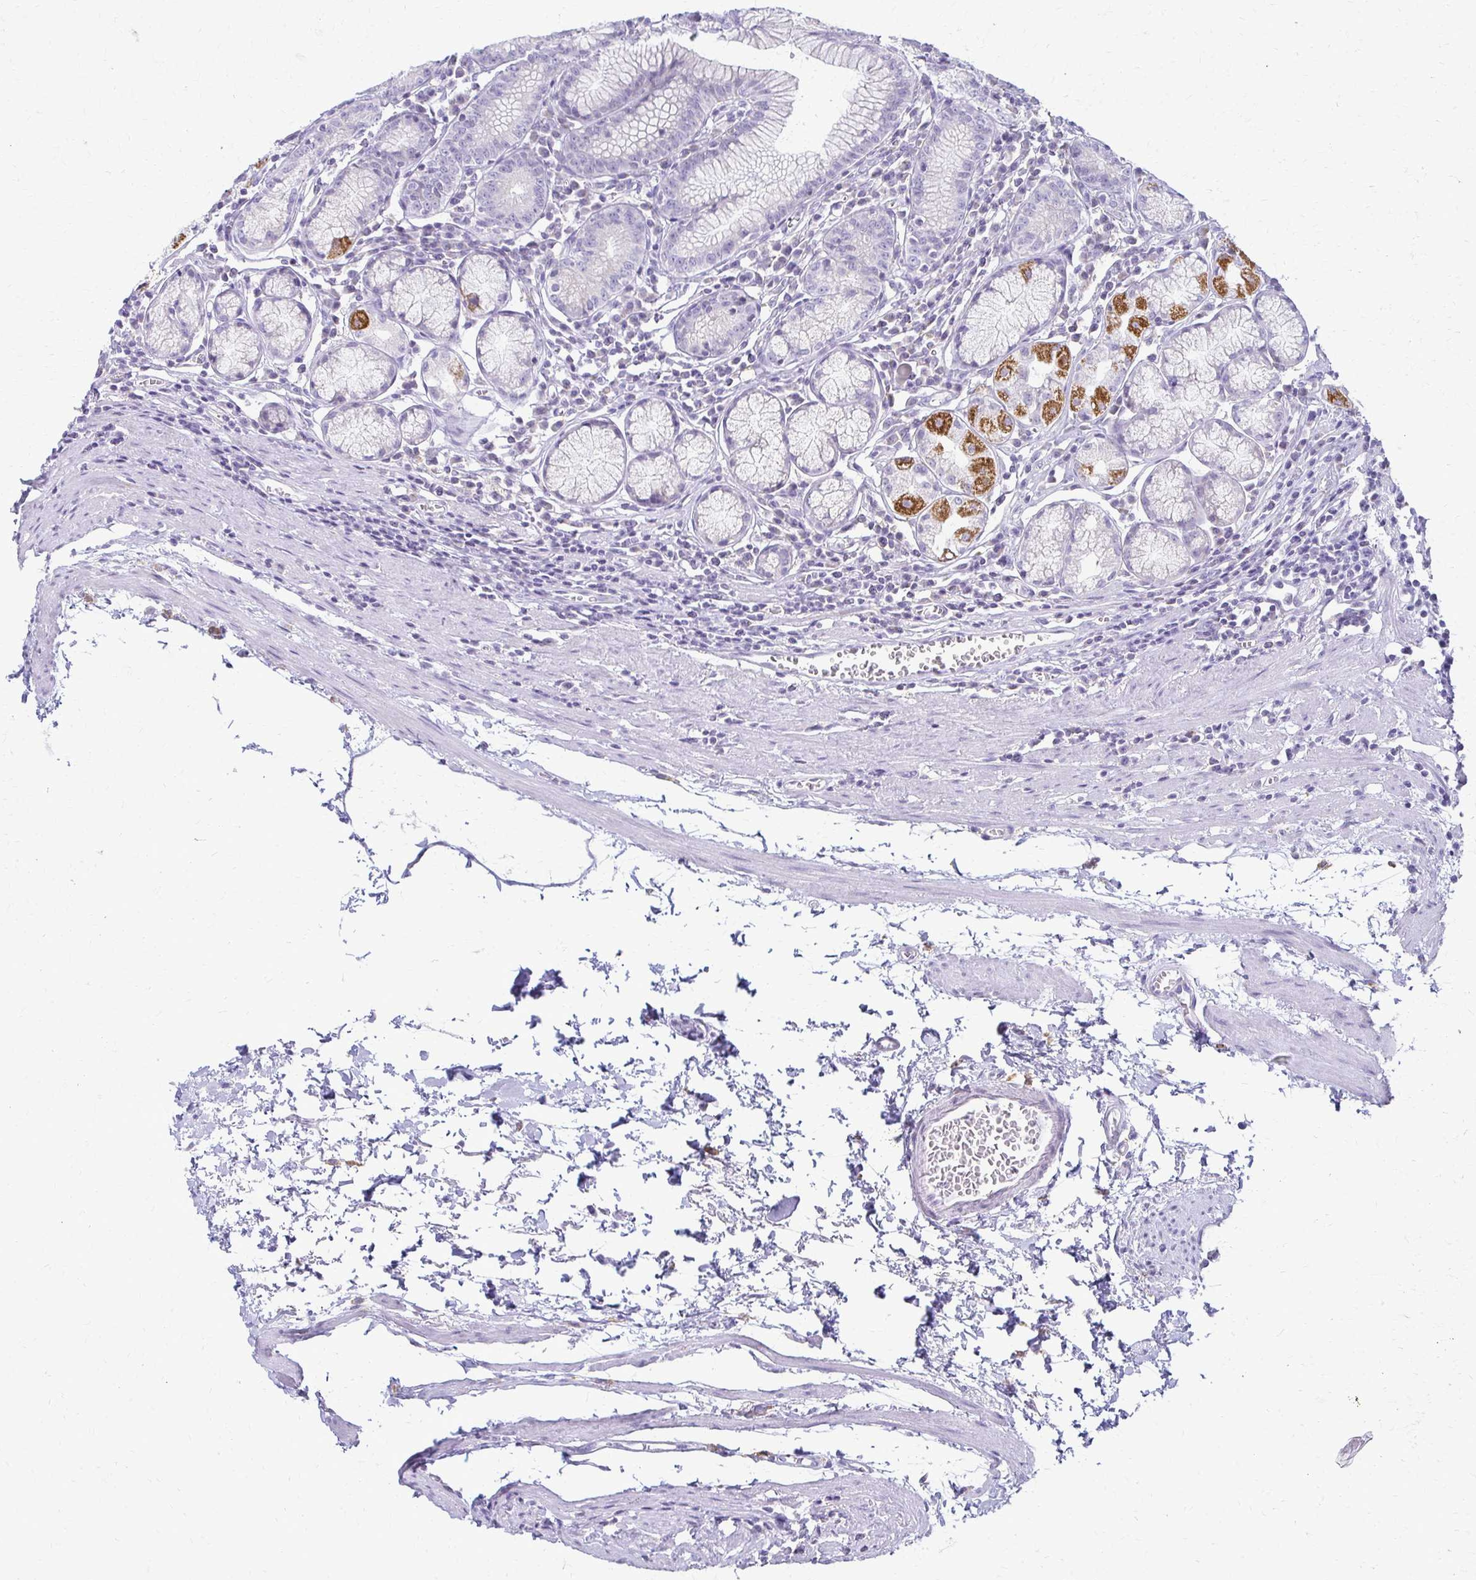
{"staining": {"intensity": "strong", "quantity": "<25%", "location": "cytoplasmic/membranous"}, "tissue": "stomach", "cell_type": "Glandular cells", "image_type": "normal", "snomed": [{"axis": "morphology", "description": "Normal tissue, NOS"}, {"axis": "topography", "description": "Stomach"}], "caption": "The photomicrograph exhibits staining of normal stomach, revealing strong cytoplasmic/membranous protein expression (brown color) within glandular cells.", "gene": "FCGR2A", "patient": {"sex": "male", "age": 55}}